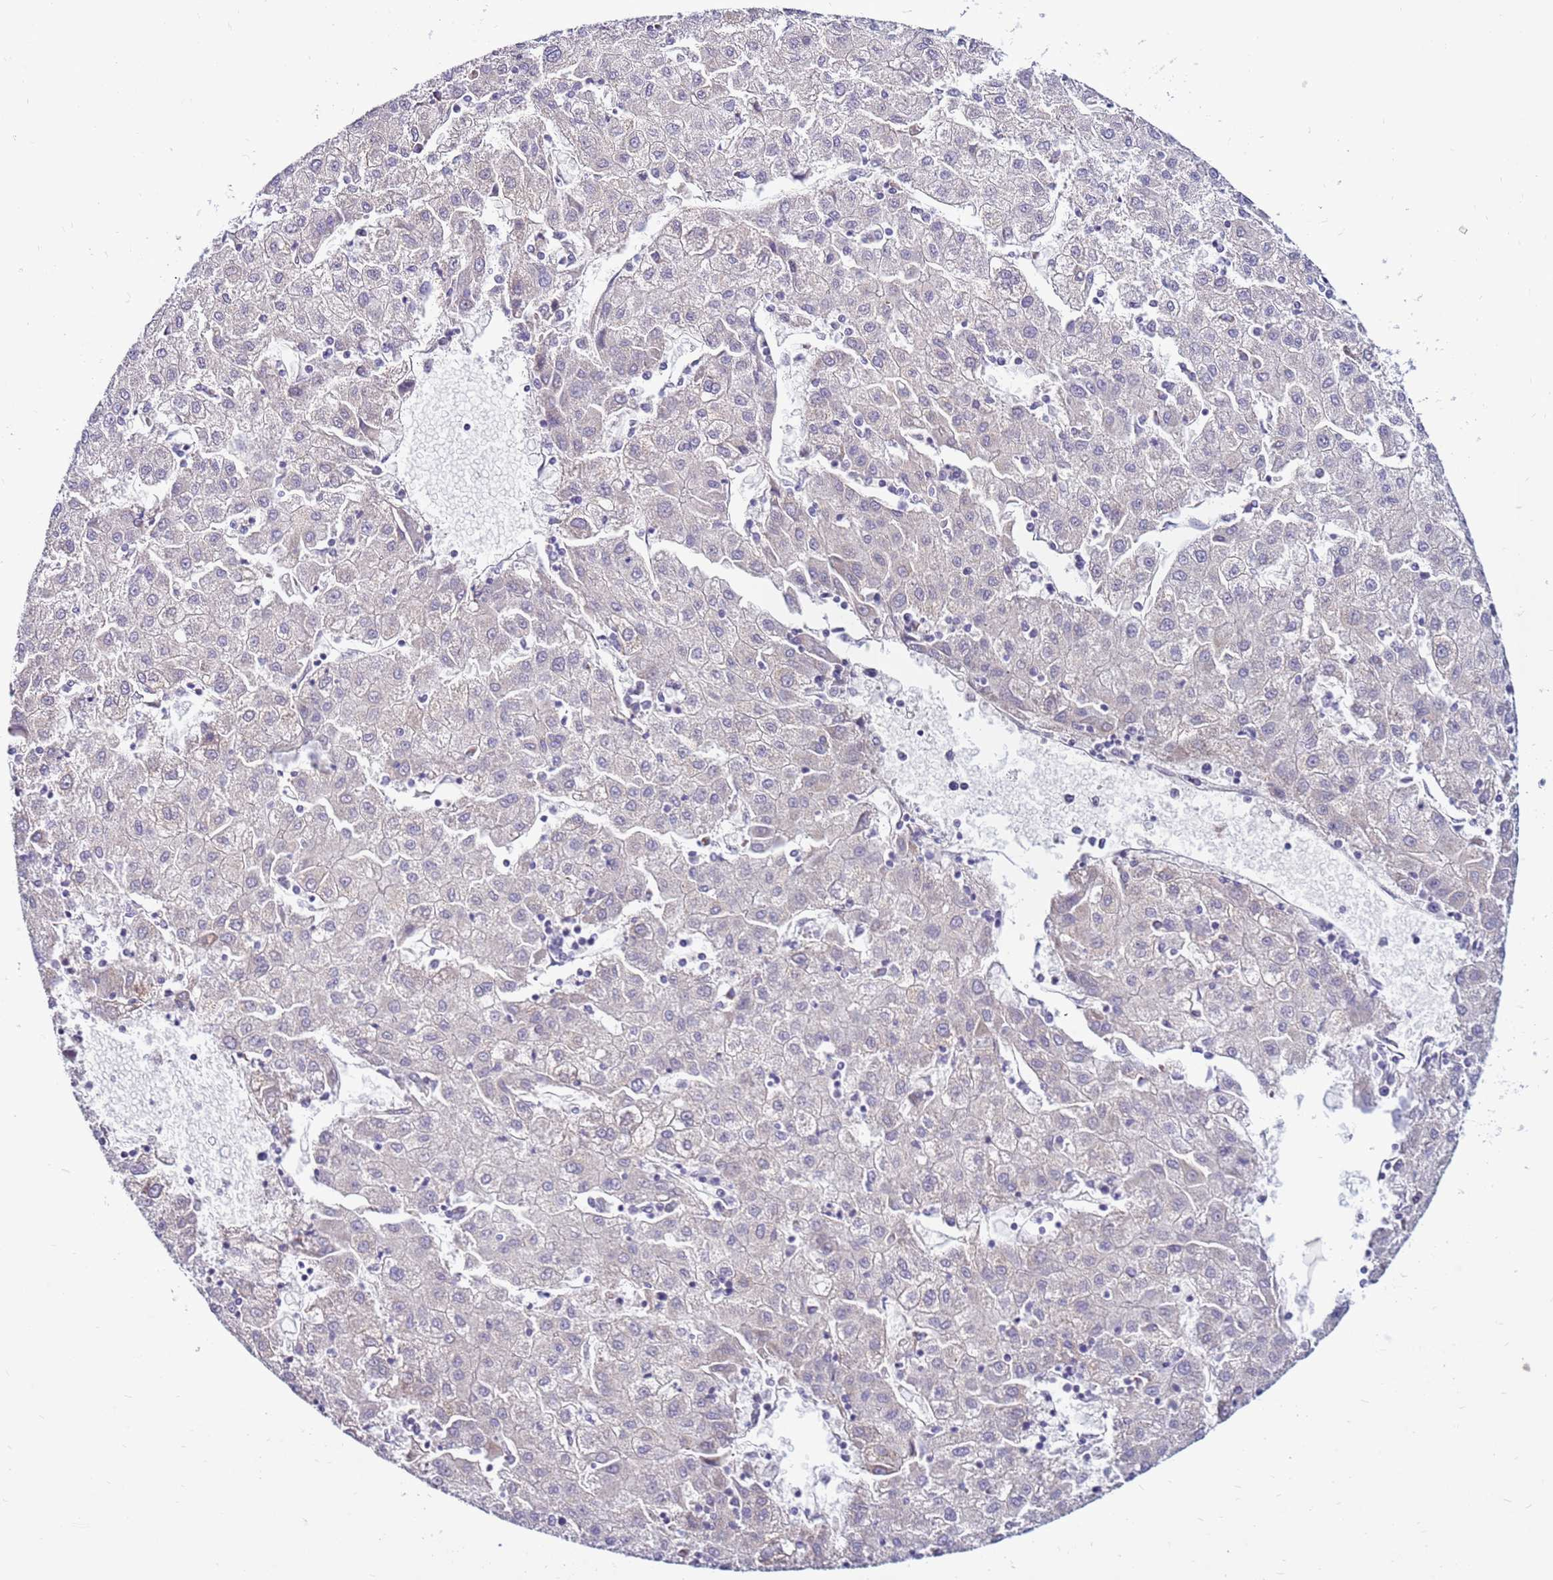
{"staining": {"intensity": "negative", "quantity": "none", "location": "none"}, "tissue": "liver cancer", "cell_type": "Tumor cells", "image_type": "cancer", "snomed": [{"axis": "morphology", "description": "Carcinoma, Hepatocellular, NOS"}, {"axis": "topography", "description": "Liver"}], "caption": "There is no significant positivity in tumor cells of liver cancer. (IHC, brightfield microscopy, high magnification).", "gene": "IGF1R", "patient": {"sex": "male", "age": 72}}